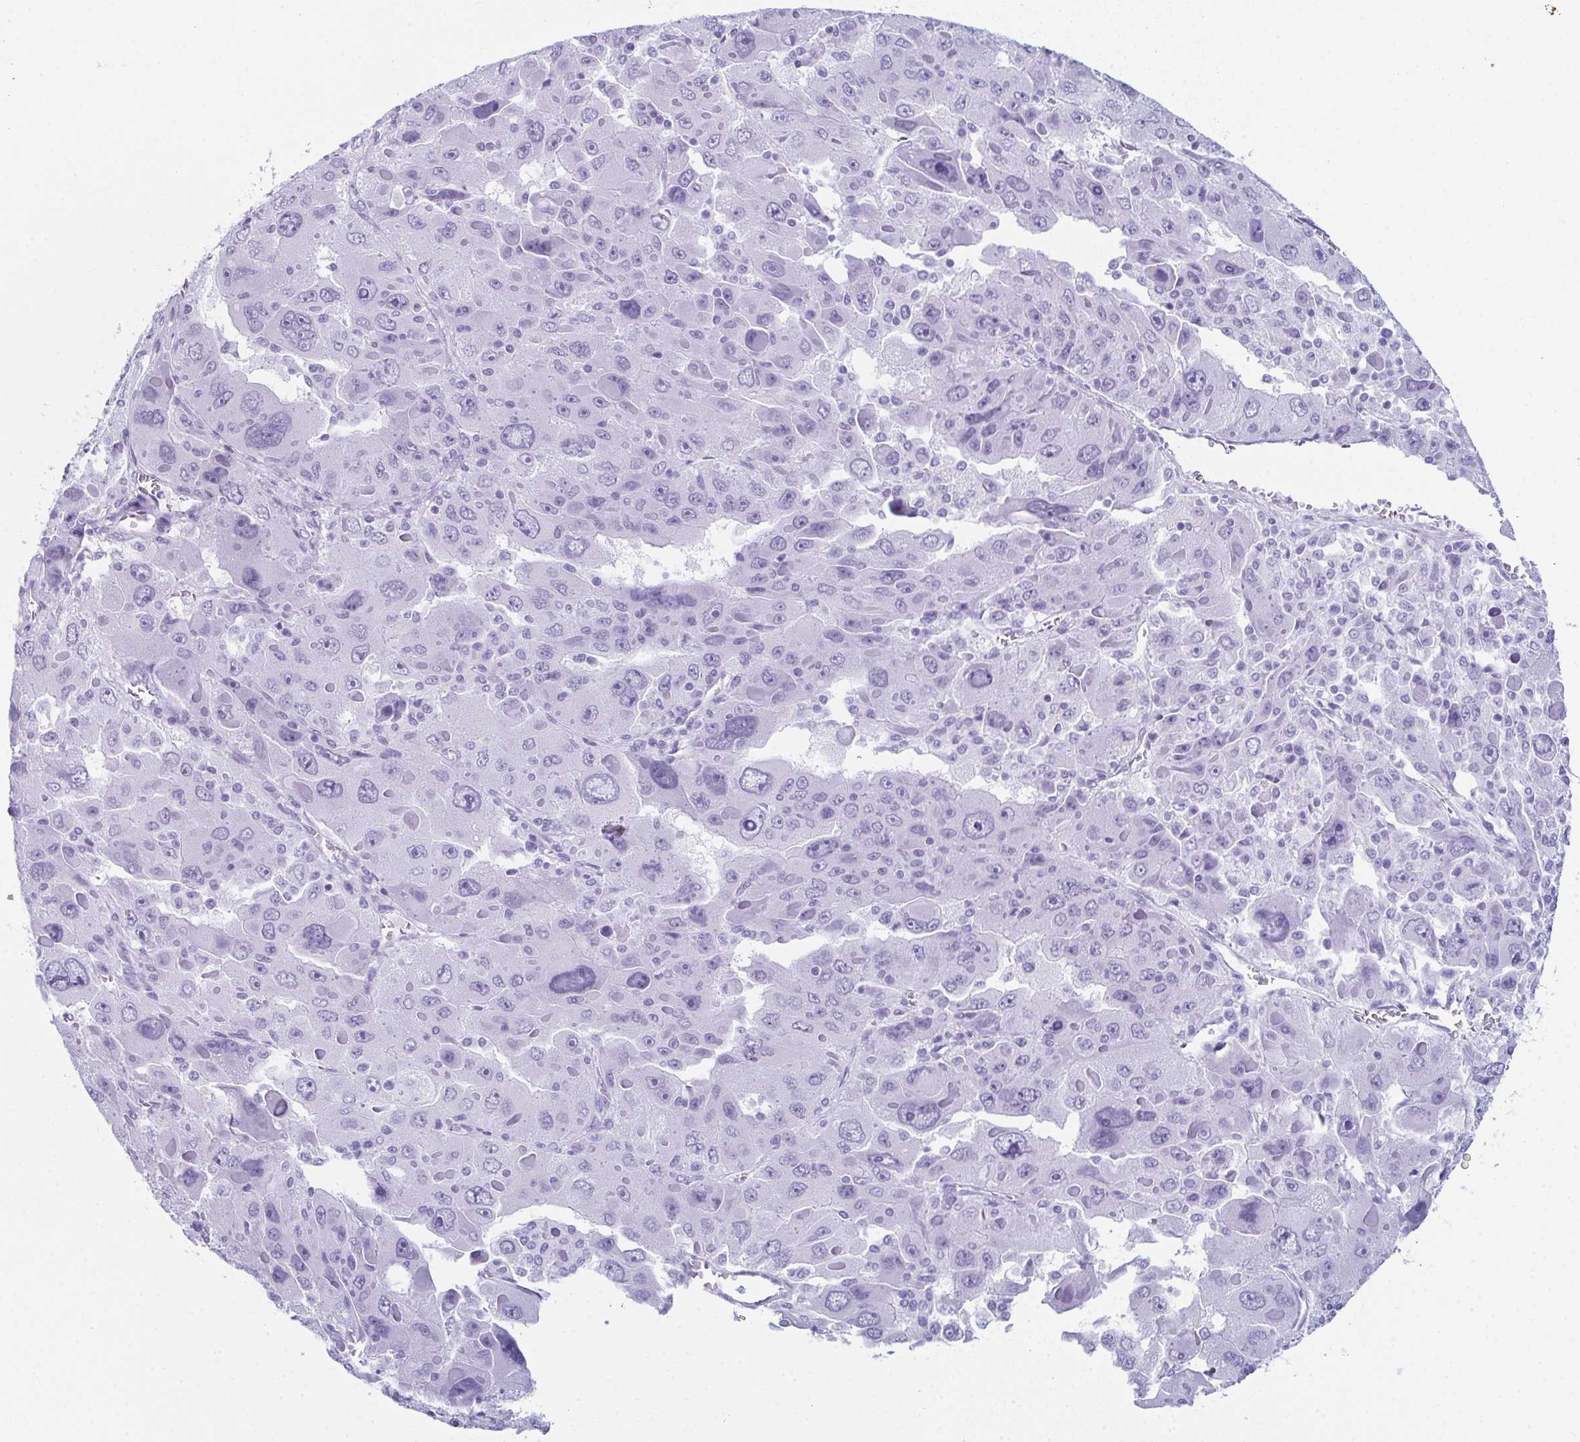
{"staining": {"intensity": "negative", "quantity": "none", "location": "none"}, "tissue": "liver cancer", "cell_type": "Tumor cells", "image_type": "cancer", "snomed": [{"axis": "morphology", "description": "Carcinoma, Hepatocellular, NOS"}, {"axis": "topography", "description": "Liver"}], "caption": "An immunohistochemistry image of hepatocellular carcinoma (liver) is shown. There is no staining in tumor cells of hepatocellular carcinoma (liver).", "gene": "ENKUR", "patient": {"sex": "female", "age": 41}}